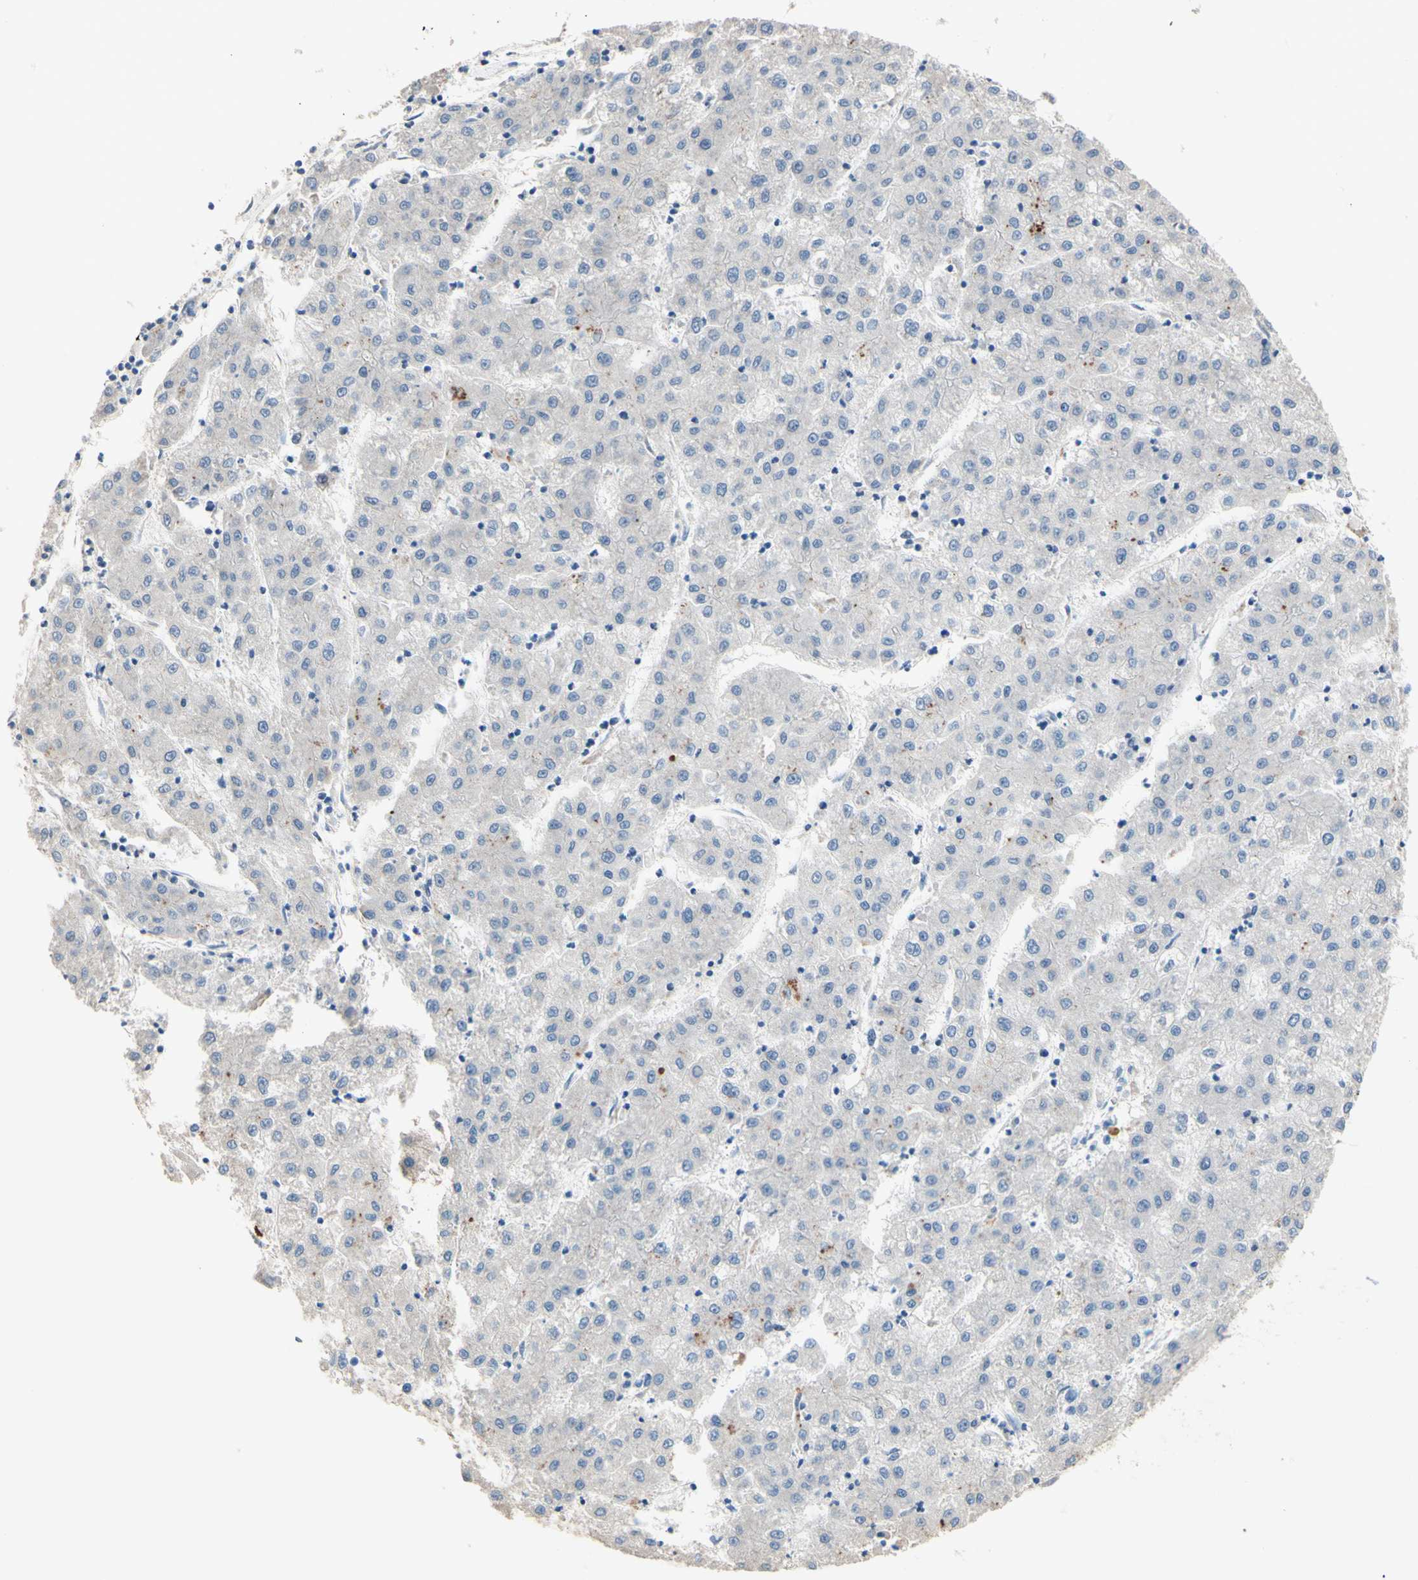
{"staining": {"intensity": "negative", "quantity": "none", "location": "none"}, "tissue": "liver cancer", "cell_type": "Tumor cells", "image_type": "cancer", "snomed": [{"axis": "morphology", "description": "Carcinoma, Hepatocellular, NOS"}, {"axis": "topography", "description": "Liver"}], "caption": "A micrograph of liver hepatocellular carcinoma stained for a protein exhibits no brown staining in tumor cells.", "gene": "CDON", "patient": {"sex": "male", "age": 72}}